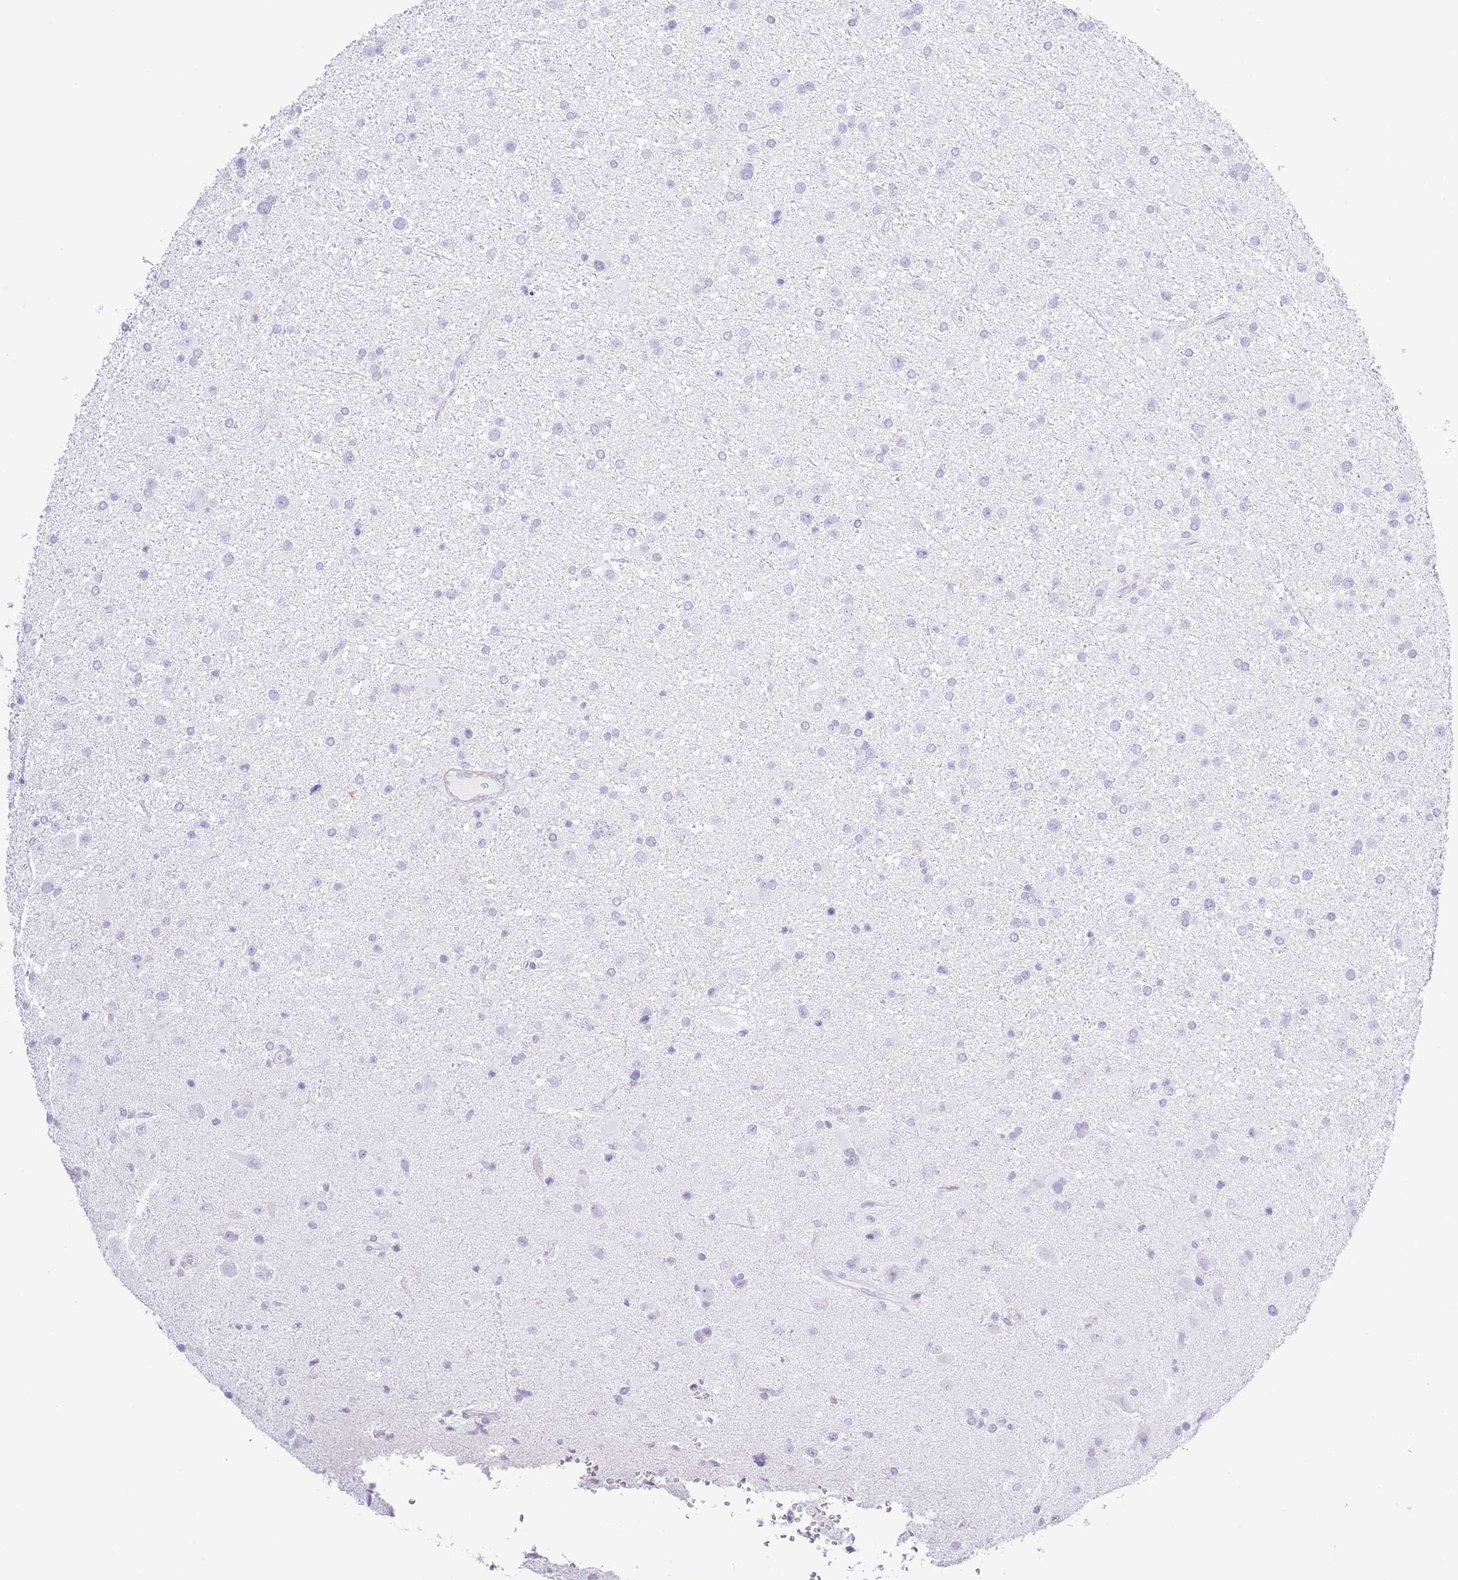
{"staining": {"intensity": "negative", "quantity": "none", "location": "none"}, "tissue": "glioma", "cell_type": "Tumor cells", "image_type": "cancer", "snomed": [{"axis": "morphology", "description": "Glioma, malignant, Low grade"}, {"axis": "topography", "description": "Brain"}], "caption": "Immunohistochemical staining of human glioma demonstrates no significant positivity in tumor cells. (Brightfield microscopy of DAB immunohistochemistry at high magnification).", "gene": "PKLR", "patient": {"sex": "female", "age": 32}}